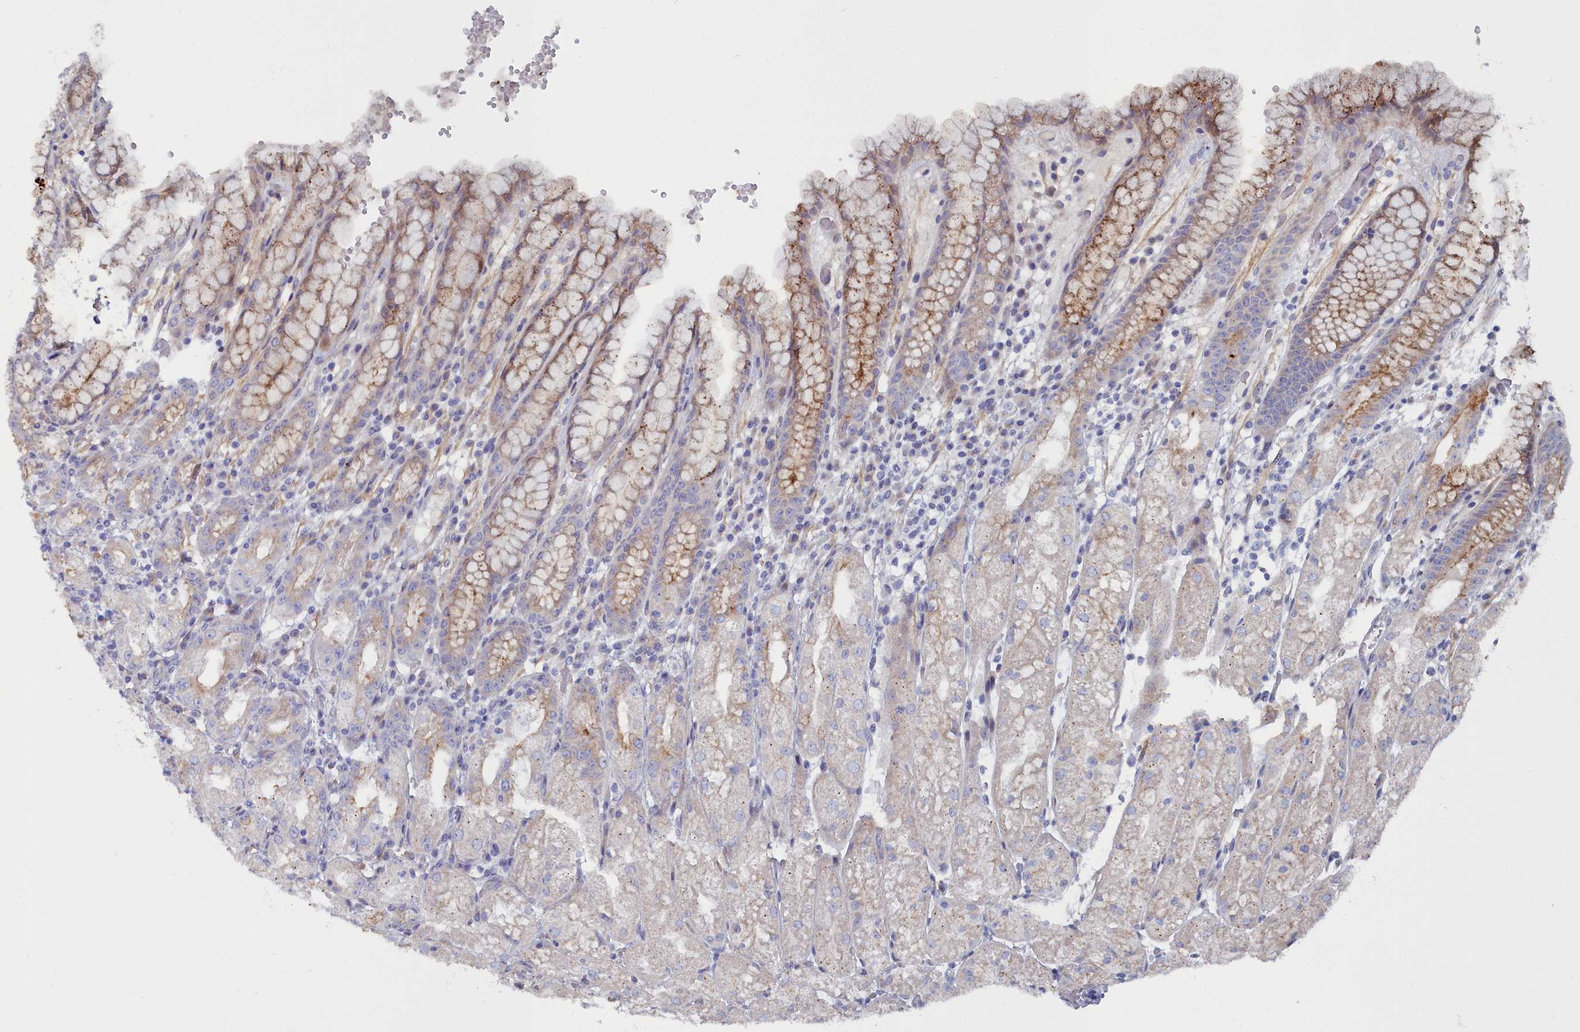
{"staining": {"intensity": "moderate", "quantity": "25%-75%", "location": "cytoplasmic/membranous"}, "tissue": "stomach", "cell_type": "Glandular cells", "image_type": "normal", "snomed": [{"axis": "morphology", "description": "Normal tissue, NOS"}, {"axis": "topography", "description": "Stomach, upper"}], "caption": "The image reveals immunohistochemical staining of benign stomach. There is moderate cytoplasmic/membranous staining is identified in approximately 25%-75% of glandular cells.", "gene": "SHISAL2A", "patient": {"sex": "male", "age": 52}}